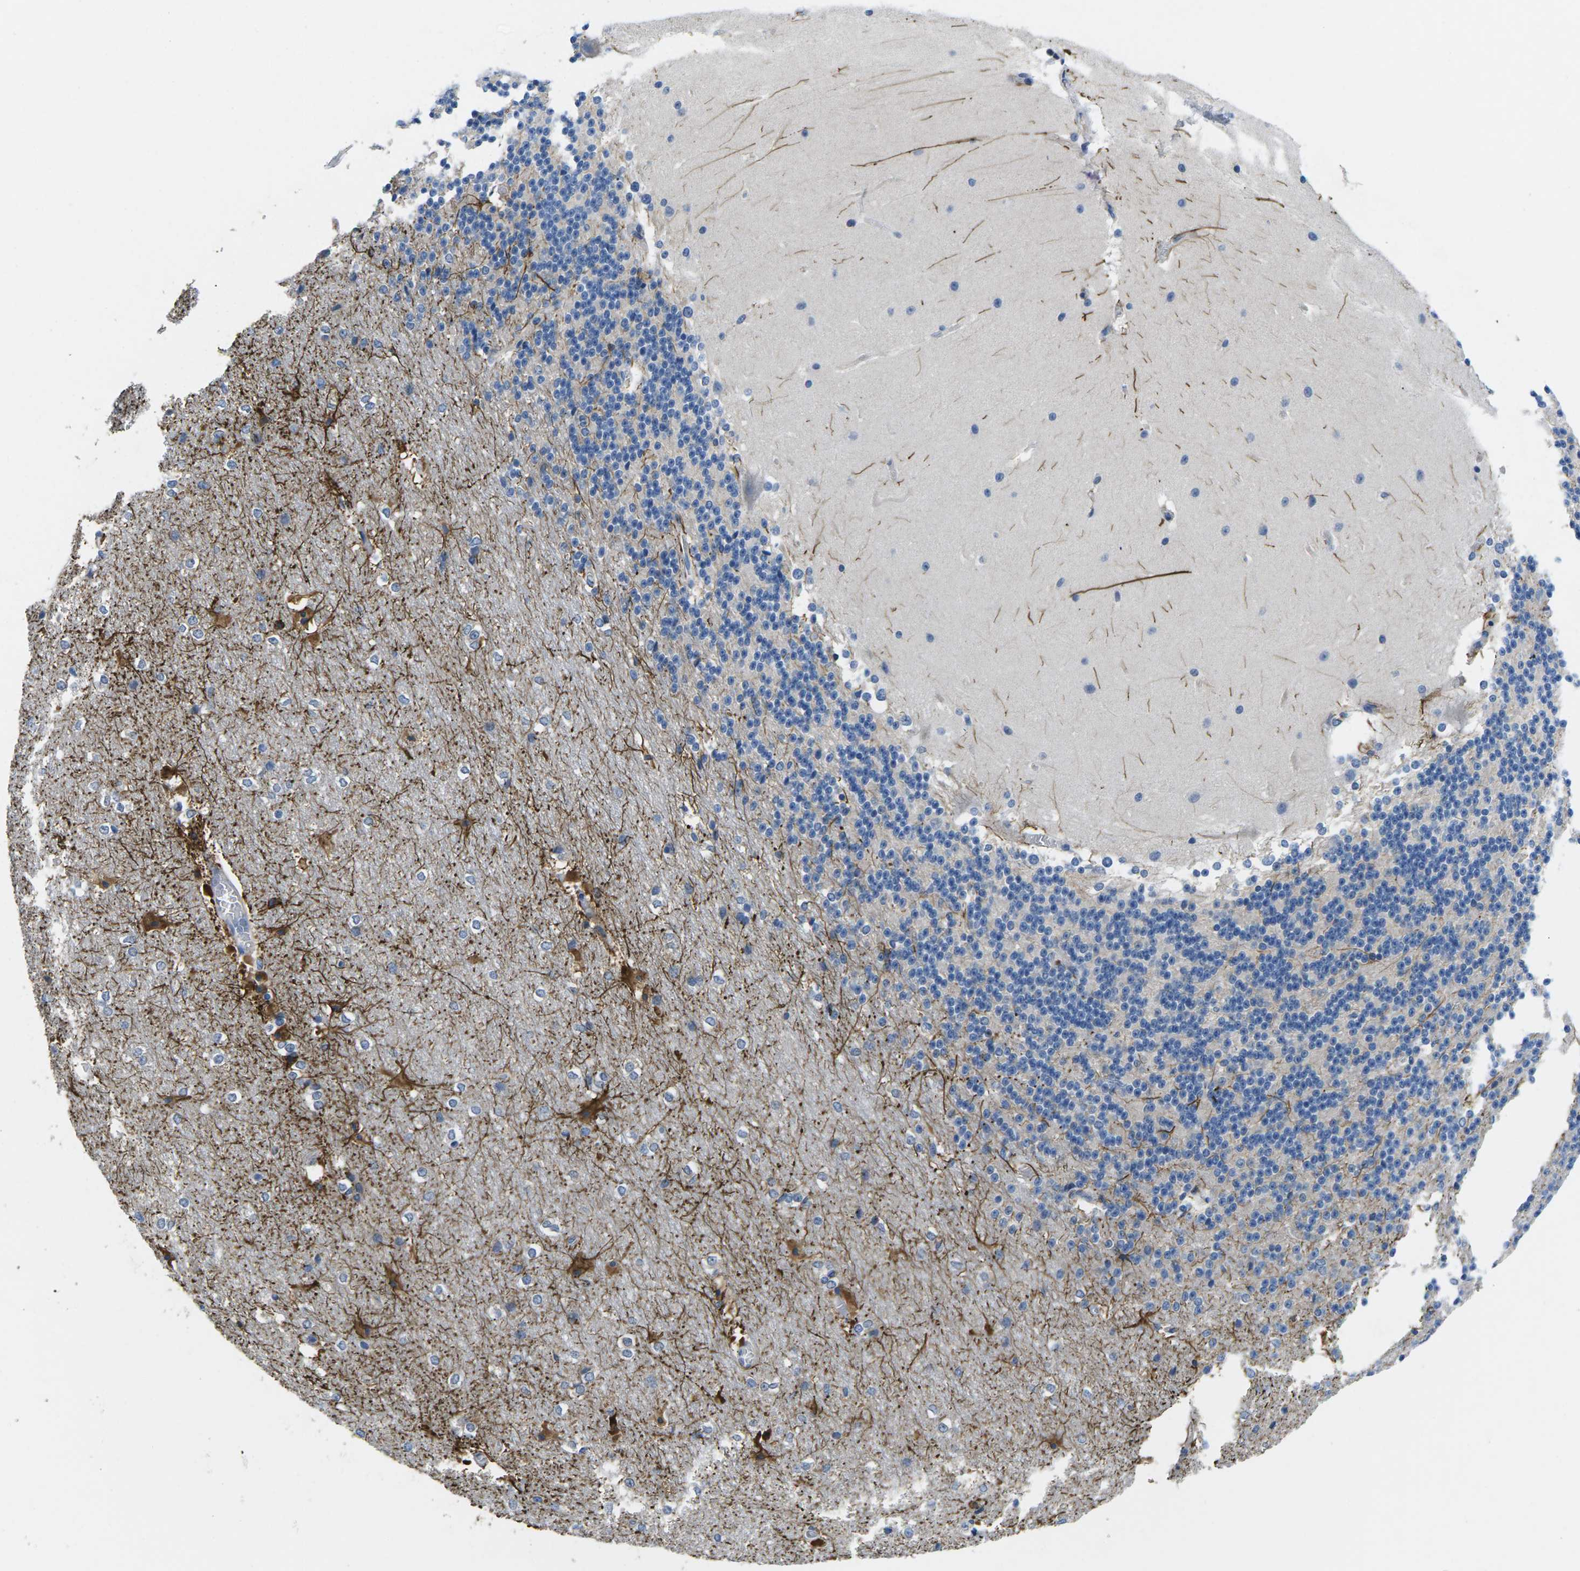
{"staining": {"intensity": "negative", "quantity": "none", "location": "none"}, "tissue": "cerebellum", "cell_type": "Cells in granular layer", "image_type": "normal", "snomed": [{"axis": "morphology", "description": "Normal tissue, NOS"}, {"axis": "topography", "description": "Cerebellum"}], "caption": "Protein analysis of normal cerebellum displays no significant staining in cells in granular layer.", "gene": "TSPAN2", "patient": {"sex": "female", "age": 19}}